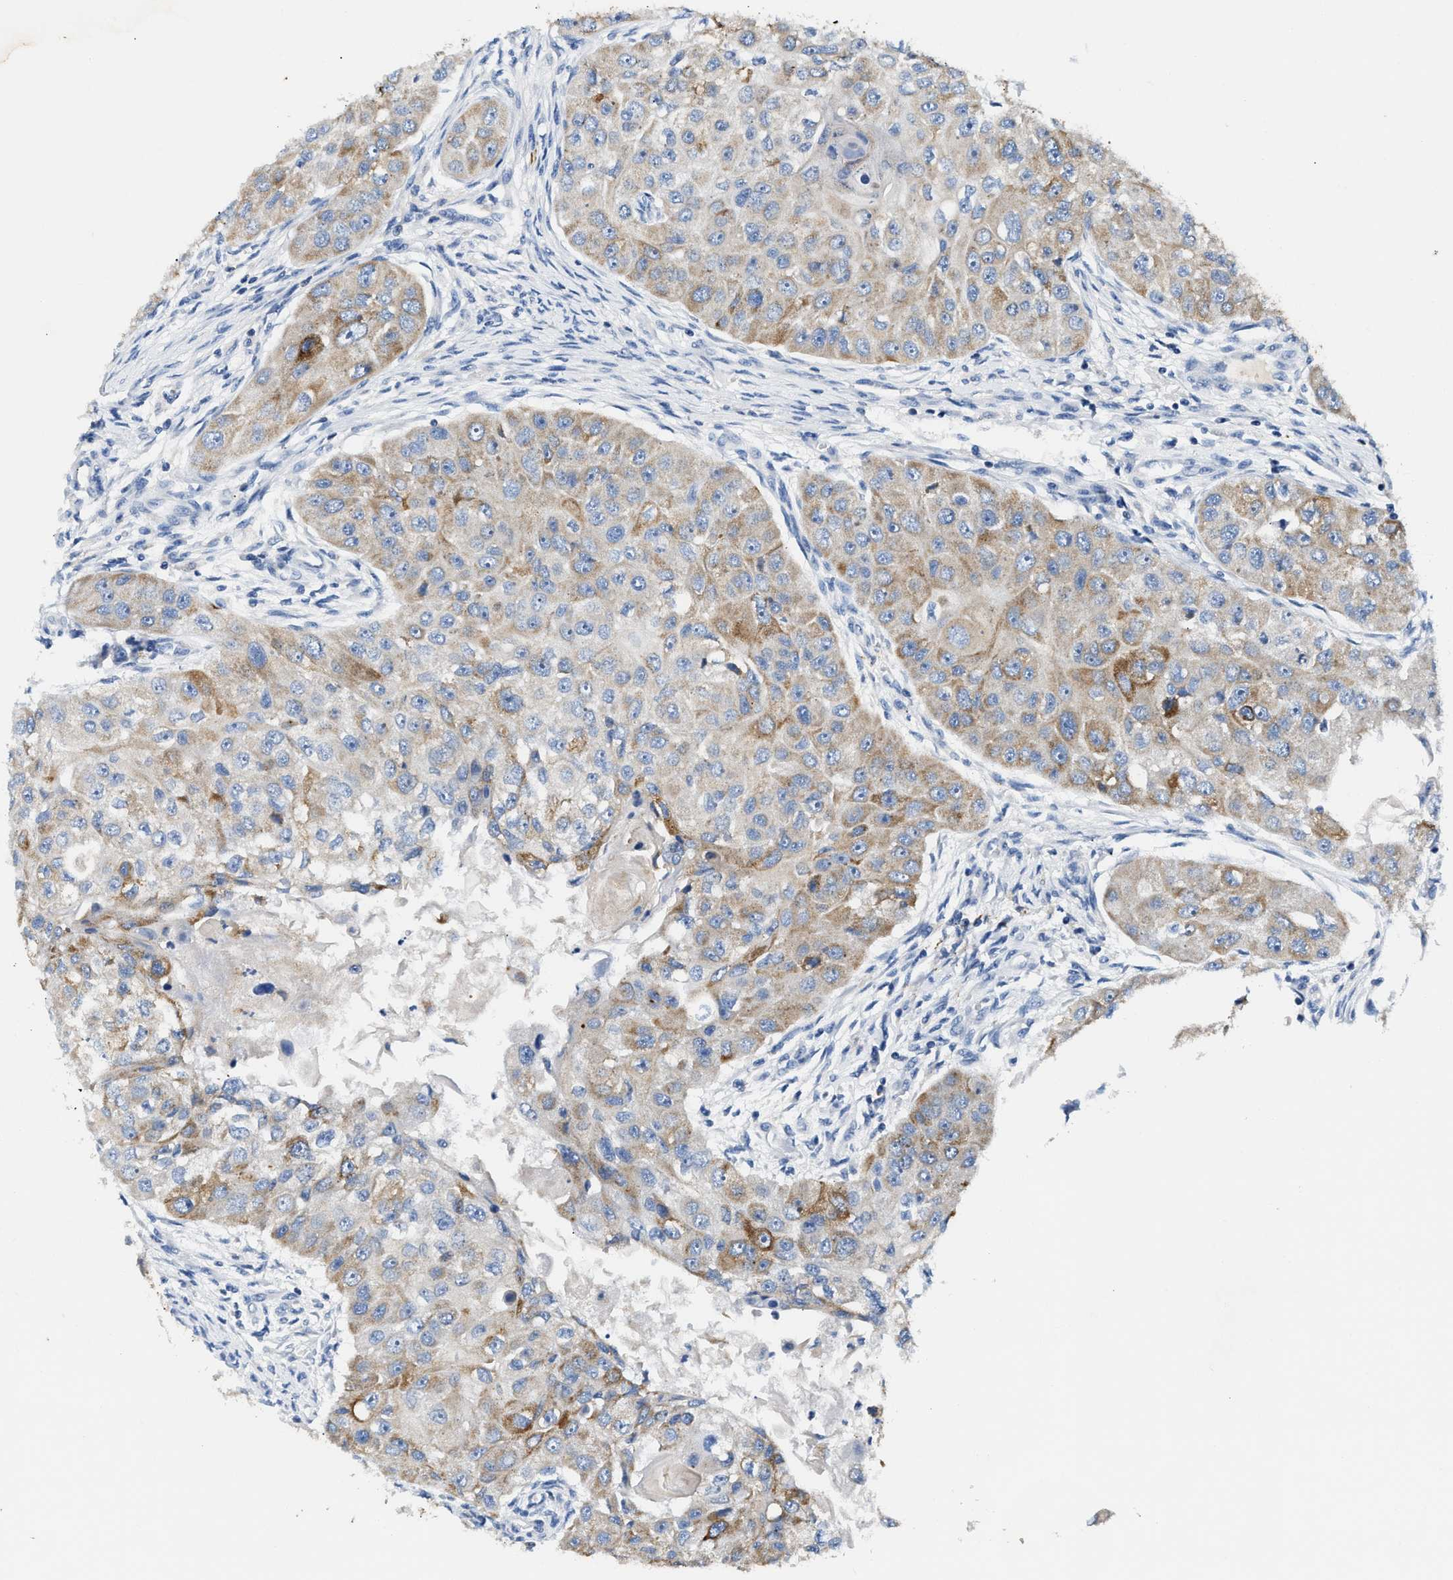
{"staining": {"intensity": "moderate", "quantity": "<25%", "location": "cytoplasmic/membranous"}, "tissue": "head and neck cancer", "cell_type": "Tumor cells", "image_type": "cancer", "snomed": [{"axis": "morphology", "description": "Normal tissue, NOS"}, {"axis": "morphology", "description": "Squamous cell carcinoma, NOS"}, {"axis": "topography", "description": "Skeletal muscle"}, {"axis": "topography", "description": "Head-Neck"}], "caption": "Human head and neck squamous cell carcinoma stained for a protein (brown) exhibits moderate cytoplasmic/membranous positive positivity in about <25% of tumor cells.", "gene": "TUT7", "patient": {"sex": "male", "age": 51}}